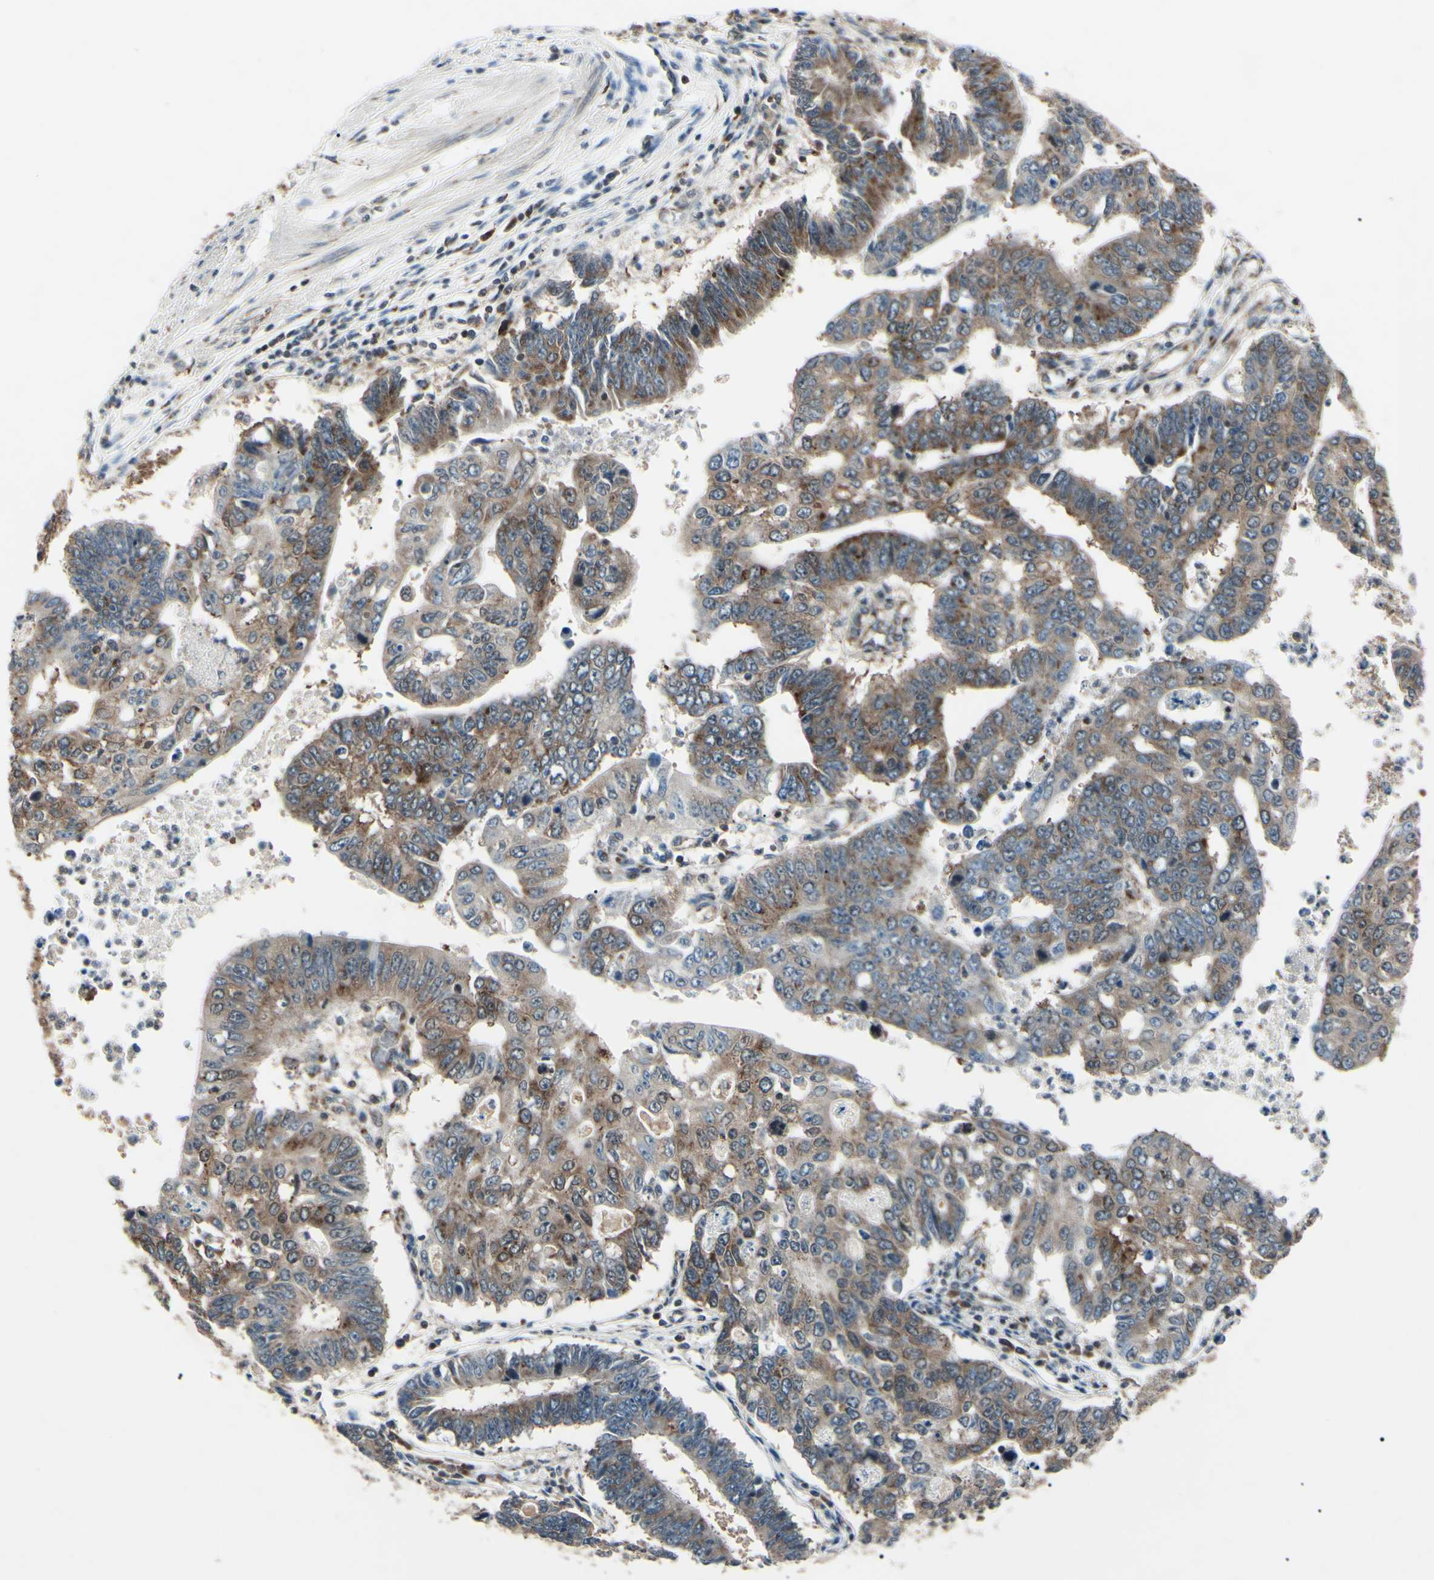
{"staining": {"intensity": "moderate", "quantity": ">75%", "location": "cytoplasmic/membranous"}, "tissue": "stomach cancer", "cell_type": "Tumor cells", "image_type": "cancer", "snomed": [{"axis": "morphology", "description": "Adenocarcinoma, NOS"}, {"axis": "topography", "description": "Stomach"}], "caption": "A micrograph of stomach cancer stained for a protein demonstrates moderate cytoplasmic/membranous brown staining in tumor cells.", "gene": "MAPRE1", "patient": {"sex": "male", "age": 59}}